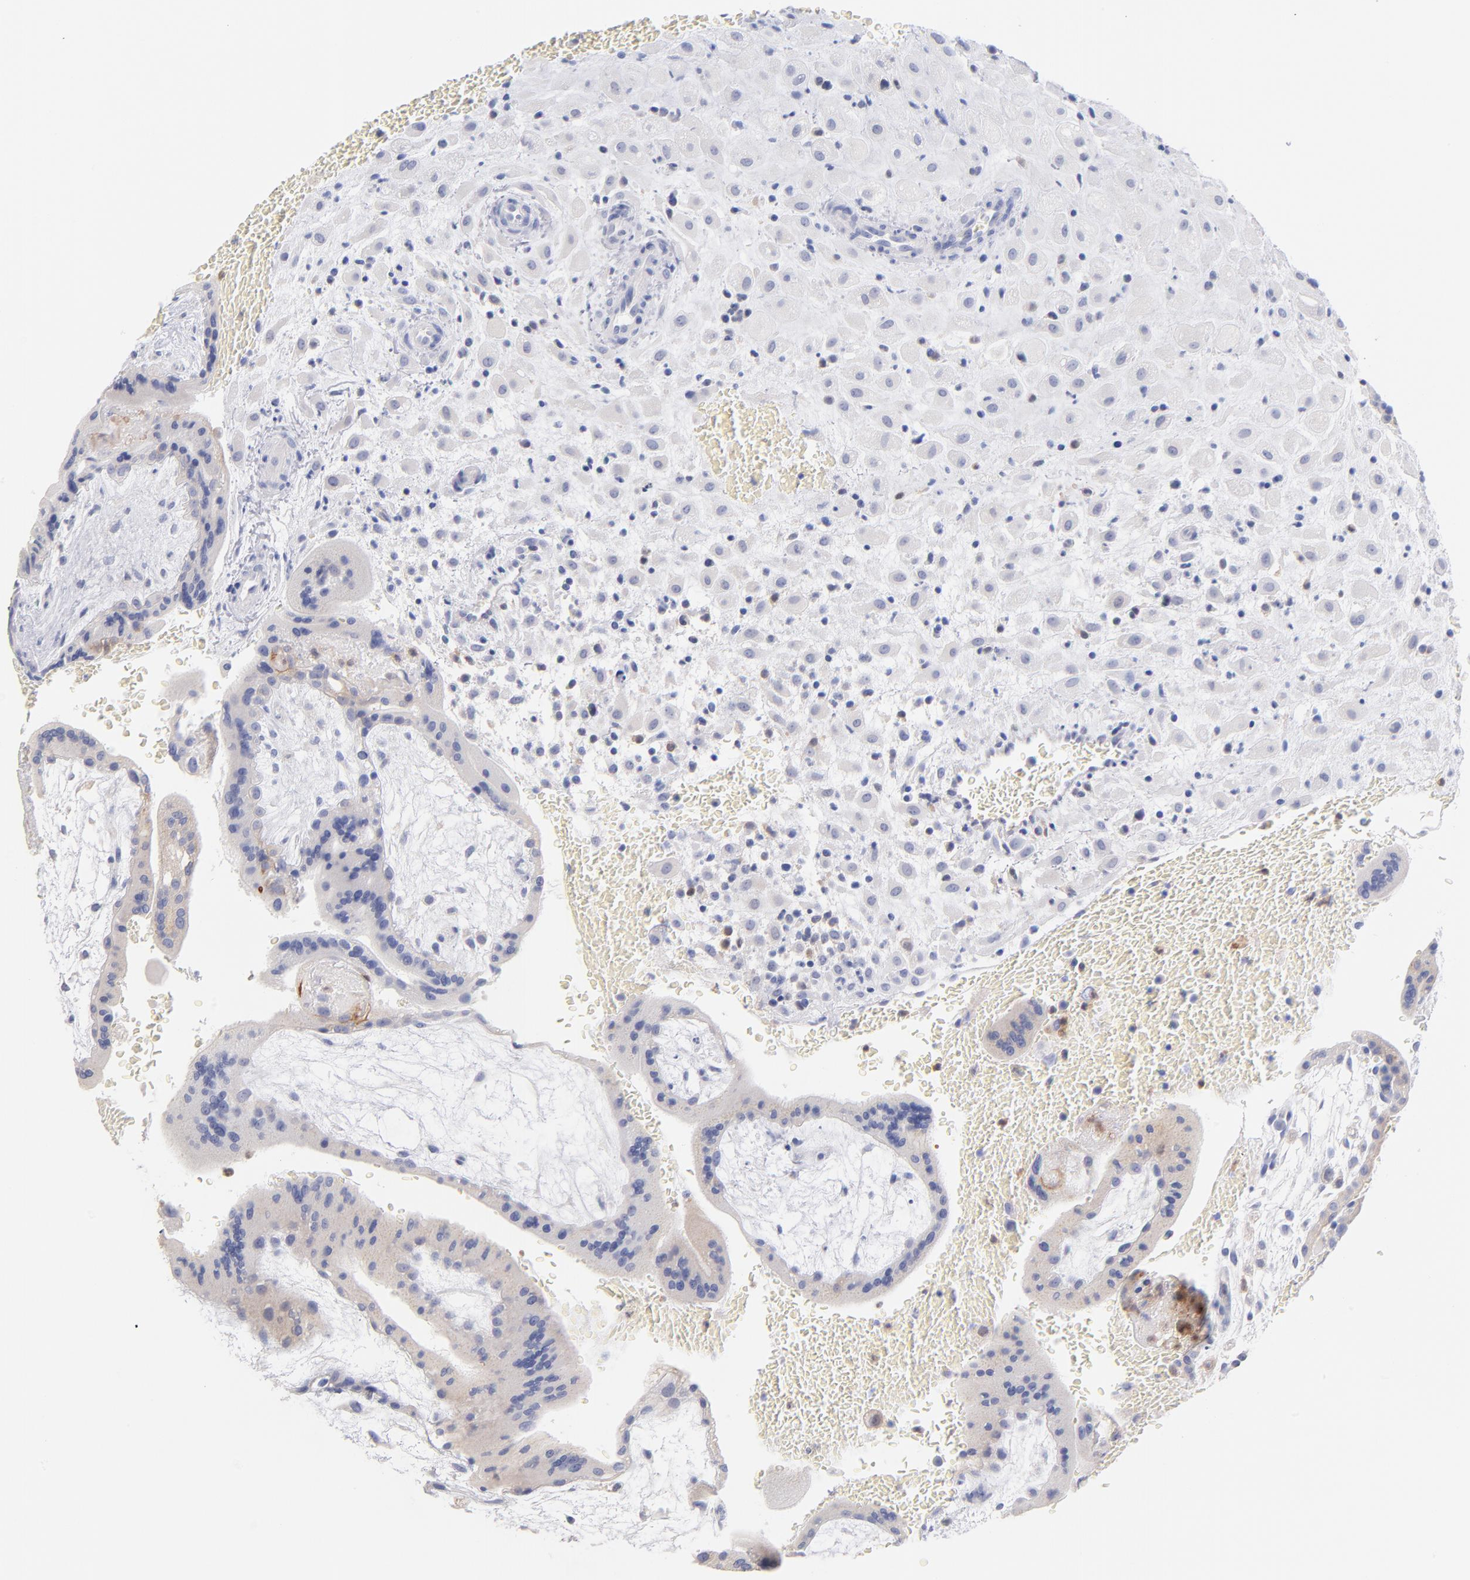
{"staining": {"intensity": "negative", "quantity": "none", "location": "none"}, "tissue": "placenta", "cell_type": "Decidual cells", "image_type": "normal", "snomed": [{"axis": "morphology", "description": "Normal tissue, NOS"}, {"axis": "topography", "description": "Placenta"}], "caption": "This is a photomicrograph of immunohistochemistry staining of normal placenta, which shows no positivity in decidual cells.", "gene": "BID", "patient": {"sex": "female", "age": 35}}